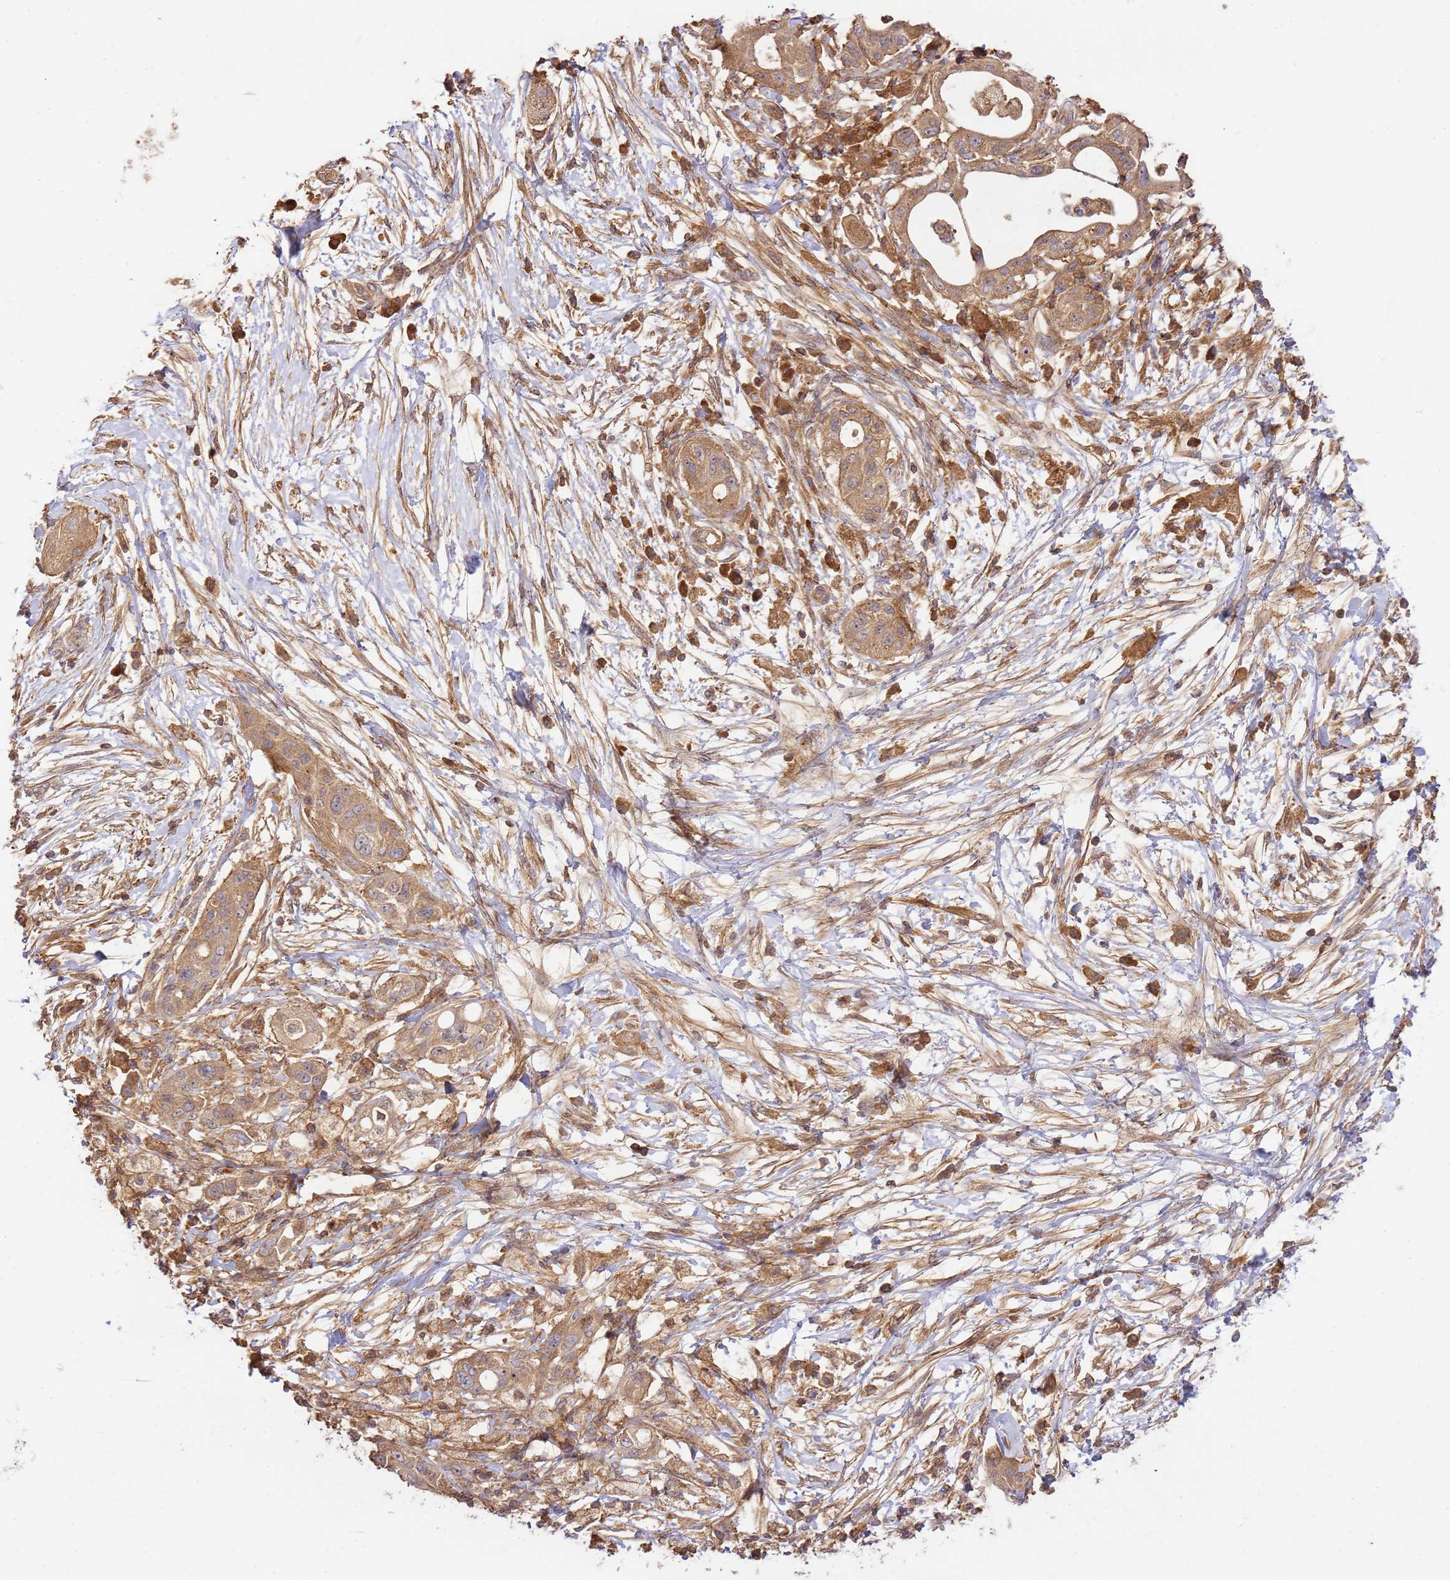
{"staining": {"intensity": "moderate", "quantity": ">75%", "location": "cytoplasmic/membranous"}, "tissue": "pancreatic cancer", "cell_type": "Tumor cells", "image_type": "cancer", "snomed": [{"axis": "morphology", "description": "Adenocarcinoma, NOS"}, {"axis": "topography", "description": "Pancreas"}], "caption": "Immunohistochemical staining of human pancreatic cancer (adenocarcinoma) demonstrates medium levels of moderate cytoplasmic/membranous protein positivity in approximately >75% of tumor cells.", "gene": "GAREM1", "patient": {"sex": "male", "age": 68}}